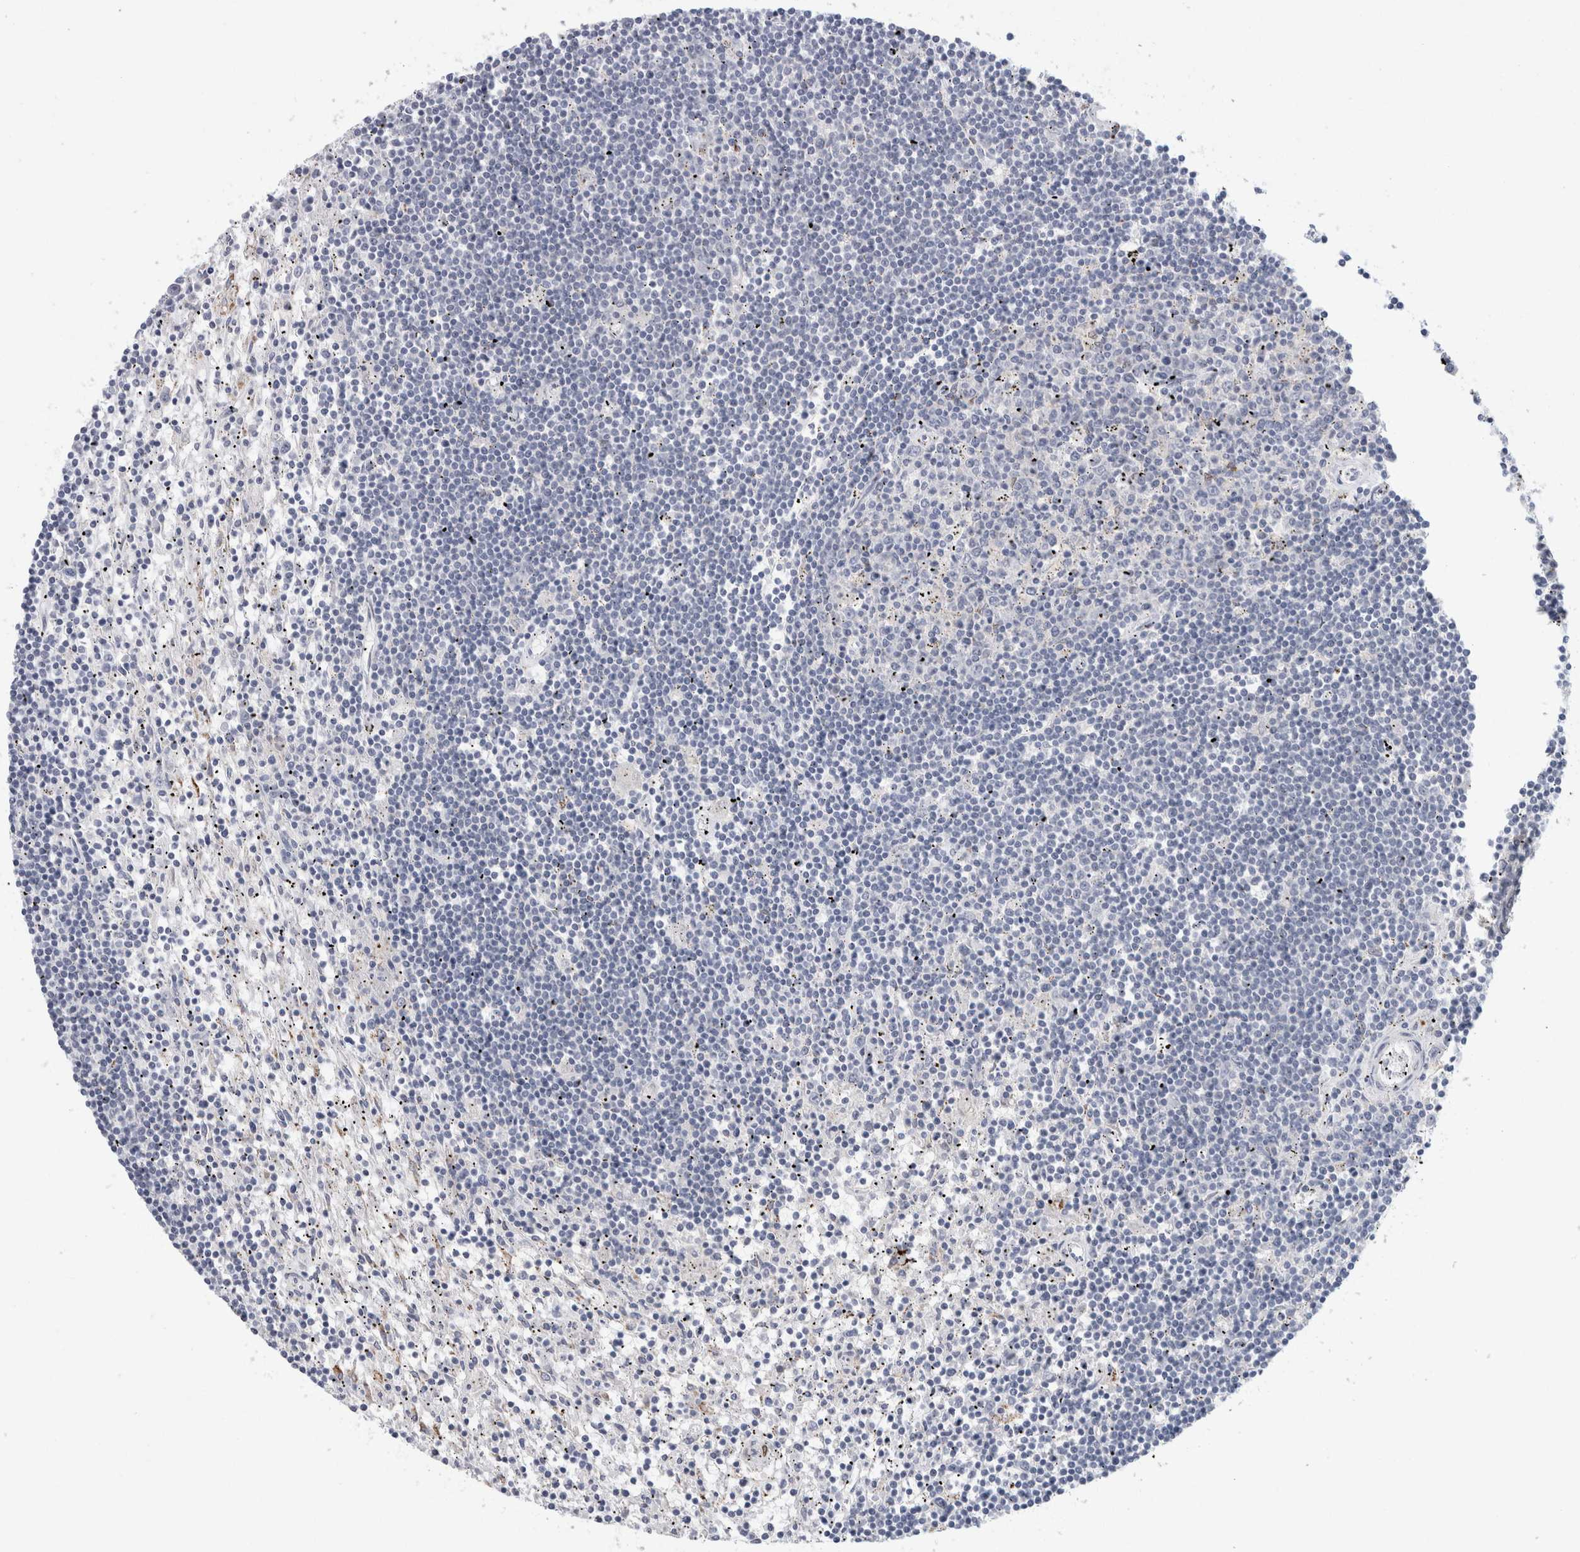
{"staining": {"intensity": "negative", "quantity": "none", "location": "none"}, "tissue": "lymphoma", "cell_type": "Tumor cells", "image_type": "cancer", "snomed": [{"axis": "morphology", "description": "Malignant lymphoma, non-Hodgkin's type, Low grade"}, {"axis": "topography", "description": "Spleen"}], "caption": "This micrograph is of low-grade malignant lymphoma, non-Hodgkin's type stained with immunohistochemistry (IHC) to label a protein in brown with the nuclei are counter-stained blue. There is no staining in tumor cells. (Immunohistochemistry, brightfield microscopy, high magnification).", "gene": "NIPA1", "patient": {"sex": "male", "age": 76}}